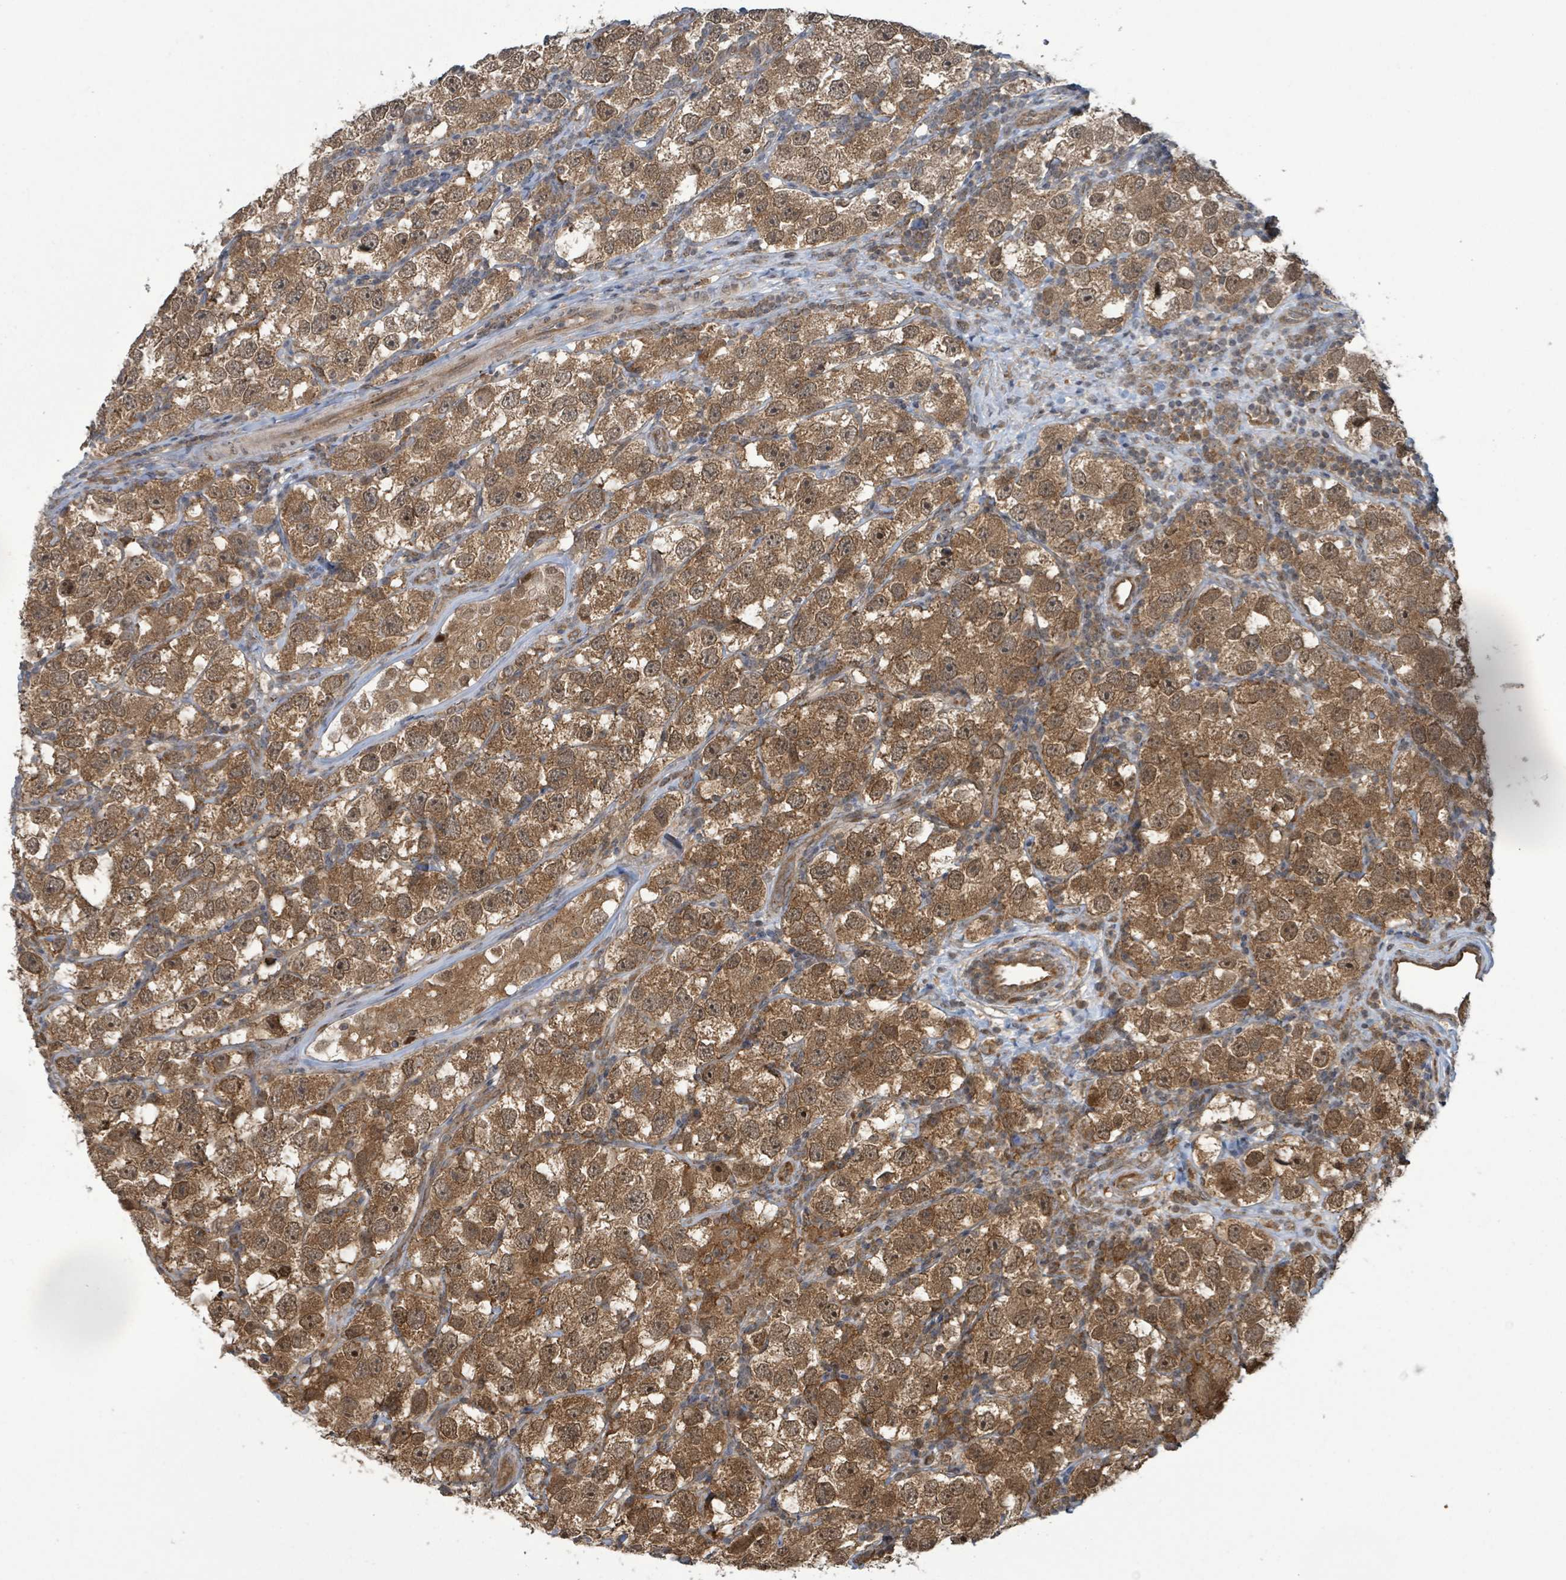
{"staining": {"intensity": "moderate", "quantity": ">75%", "location": "cytoplasmic/membranous,nuclear"}, "tissue": "testis cancer", "cell_type": "Tumor cells", "image_type": "cancer", "snomed": [{"axis": "morphology", "description": "Seminoma, NOS"}, {"axis": "topography", "description": "Testis"}], "caption": "Immunohistochemical staining of testis seminoma reveals medium levels of moderate cytoplasmic/membranous and nuclear positivity in approximately >75% of tumor cells.", "gene": "KLC1", "patient": {"sex": "male", "age": 26}}